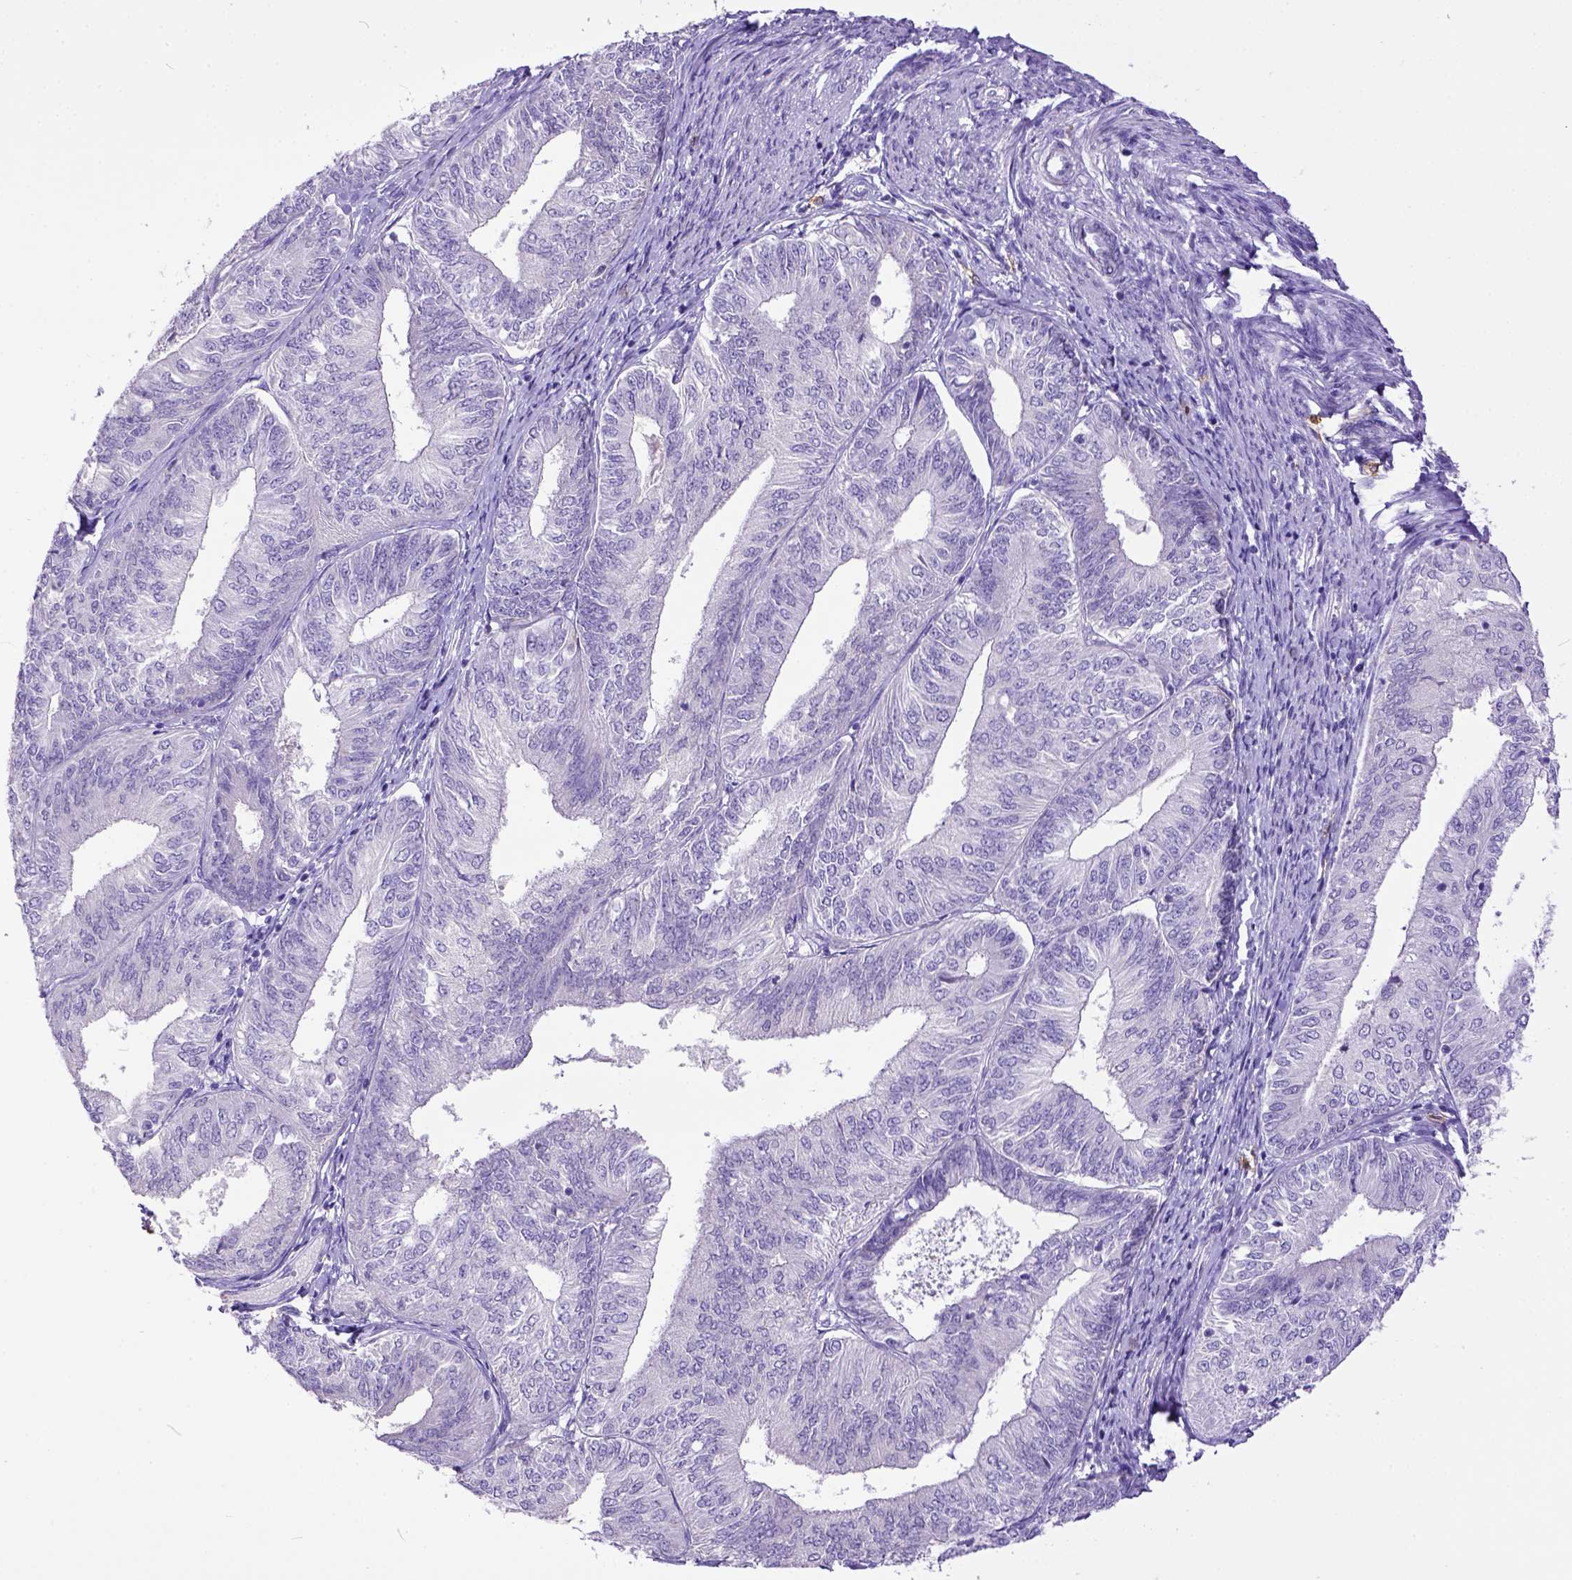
{"staining": {"intensity": "negative", "quantity": "none", "location": "none"}, "tissue": "endometrial cancer", "cell_type": "Tumor cells", "image_type": "cancer", "snomed": [{"axis": "morphology", "description": "Adenocarcinoma, NOS"}, {"axis": "topography", "description": "Endometrium"}], "caption": "Immunohistochemistry photomicrograph of neoplastic tissue: adenocarcinoma (endometrial) stained with DAB (3,3'-diaminobenzidine) displays no significant protein positivity in tumor cells. (Immunohistochemistry (ihc), brightfield microscopy, high magnification).", "gene": "KIT", "patient": {"sex": "female", "age": 58}}